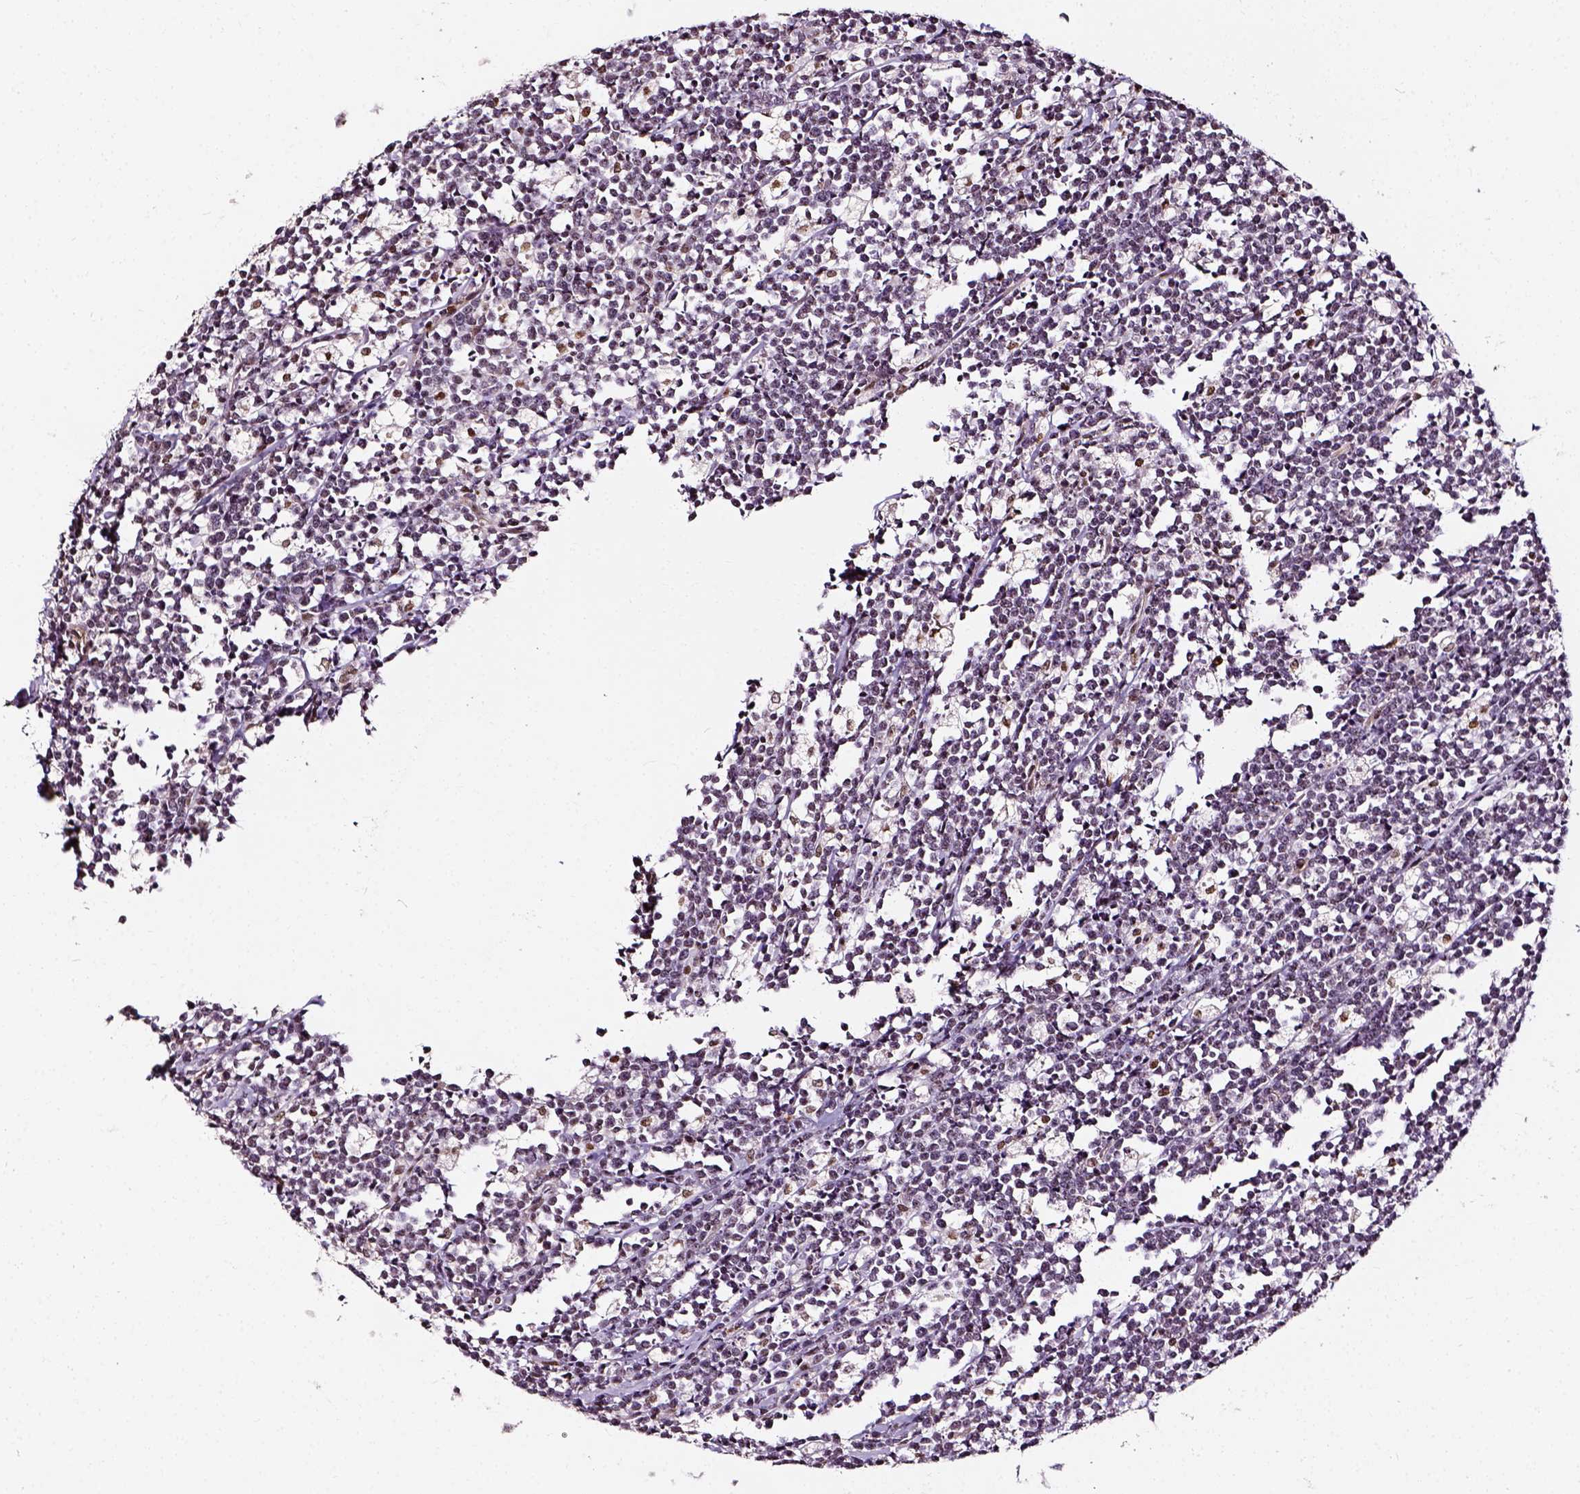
{"staining": {"intensity": "negative", "quantity": "none", "location": "none"}, "tissue": "lymphoma", "cell_type": "Tumor cells", "image_type": "cancer", "snomed": [{"axis": "morphology", "description": "Malignant lymphoma, non-Hodgkin's type, High grade"}, {"axis": "topography", "description": "Small intestine"}], "caption": "An immunohistochemistry (IHC) photomicrograph of high-grade malignant lymphoma, non-Hodgkin's type is shown. There is no staining in tumor cells of high-grade malignant lymphoma, non-Hodgkin's type. (DAB immunohistochemistry, high magnification).", "gene": "NACC1", "patient": {"sex": "female", "age": 56}}